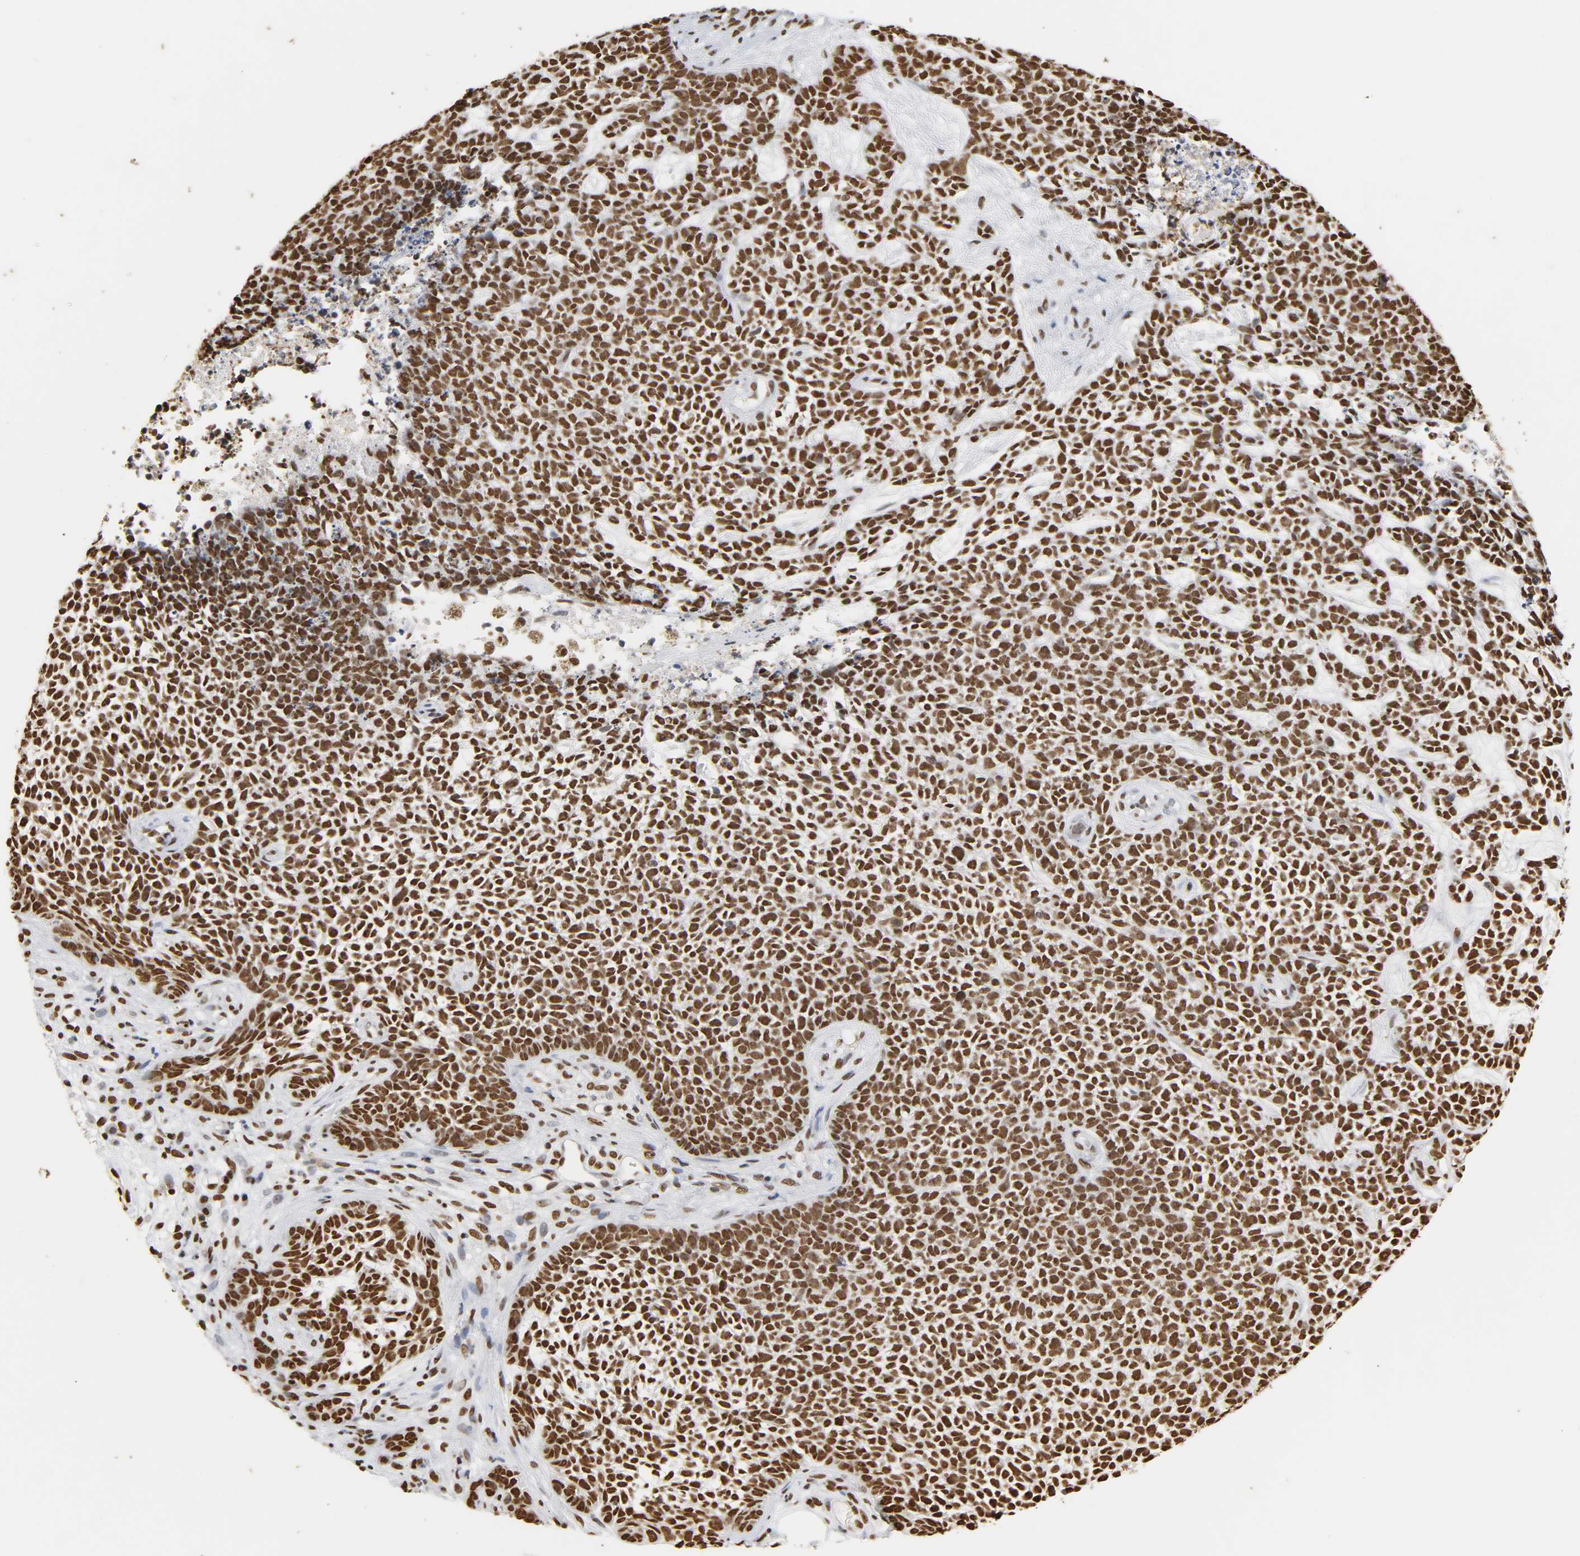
{"staining": {"intensity": "strong", "quantity": ">75%", "location": "nuclear"}, "tissue": "skin cancer", "cell_type": "Tumor cells", "image_type": "cancer", "snomed": [{"axis": "morphology", "description": "Basal cell carcinoma"}, {"axis": "topography", "description": "Skin"}], "caption": "A high amount of strong nuclear expression is identified in approximately >75% of tumor cells in skin cancer tissue.", "gene": "HNRNPC", "patient": {"sex": "female", "age": 84}}